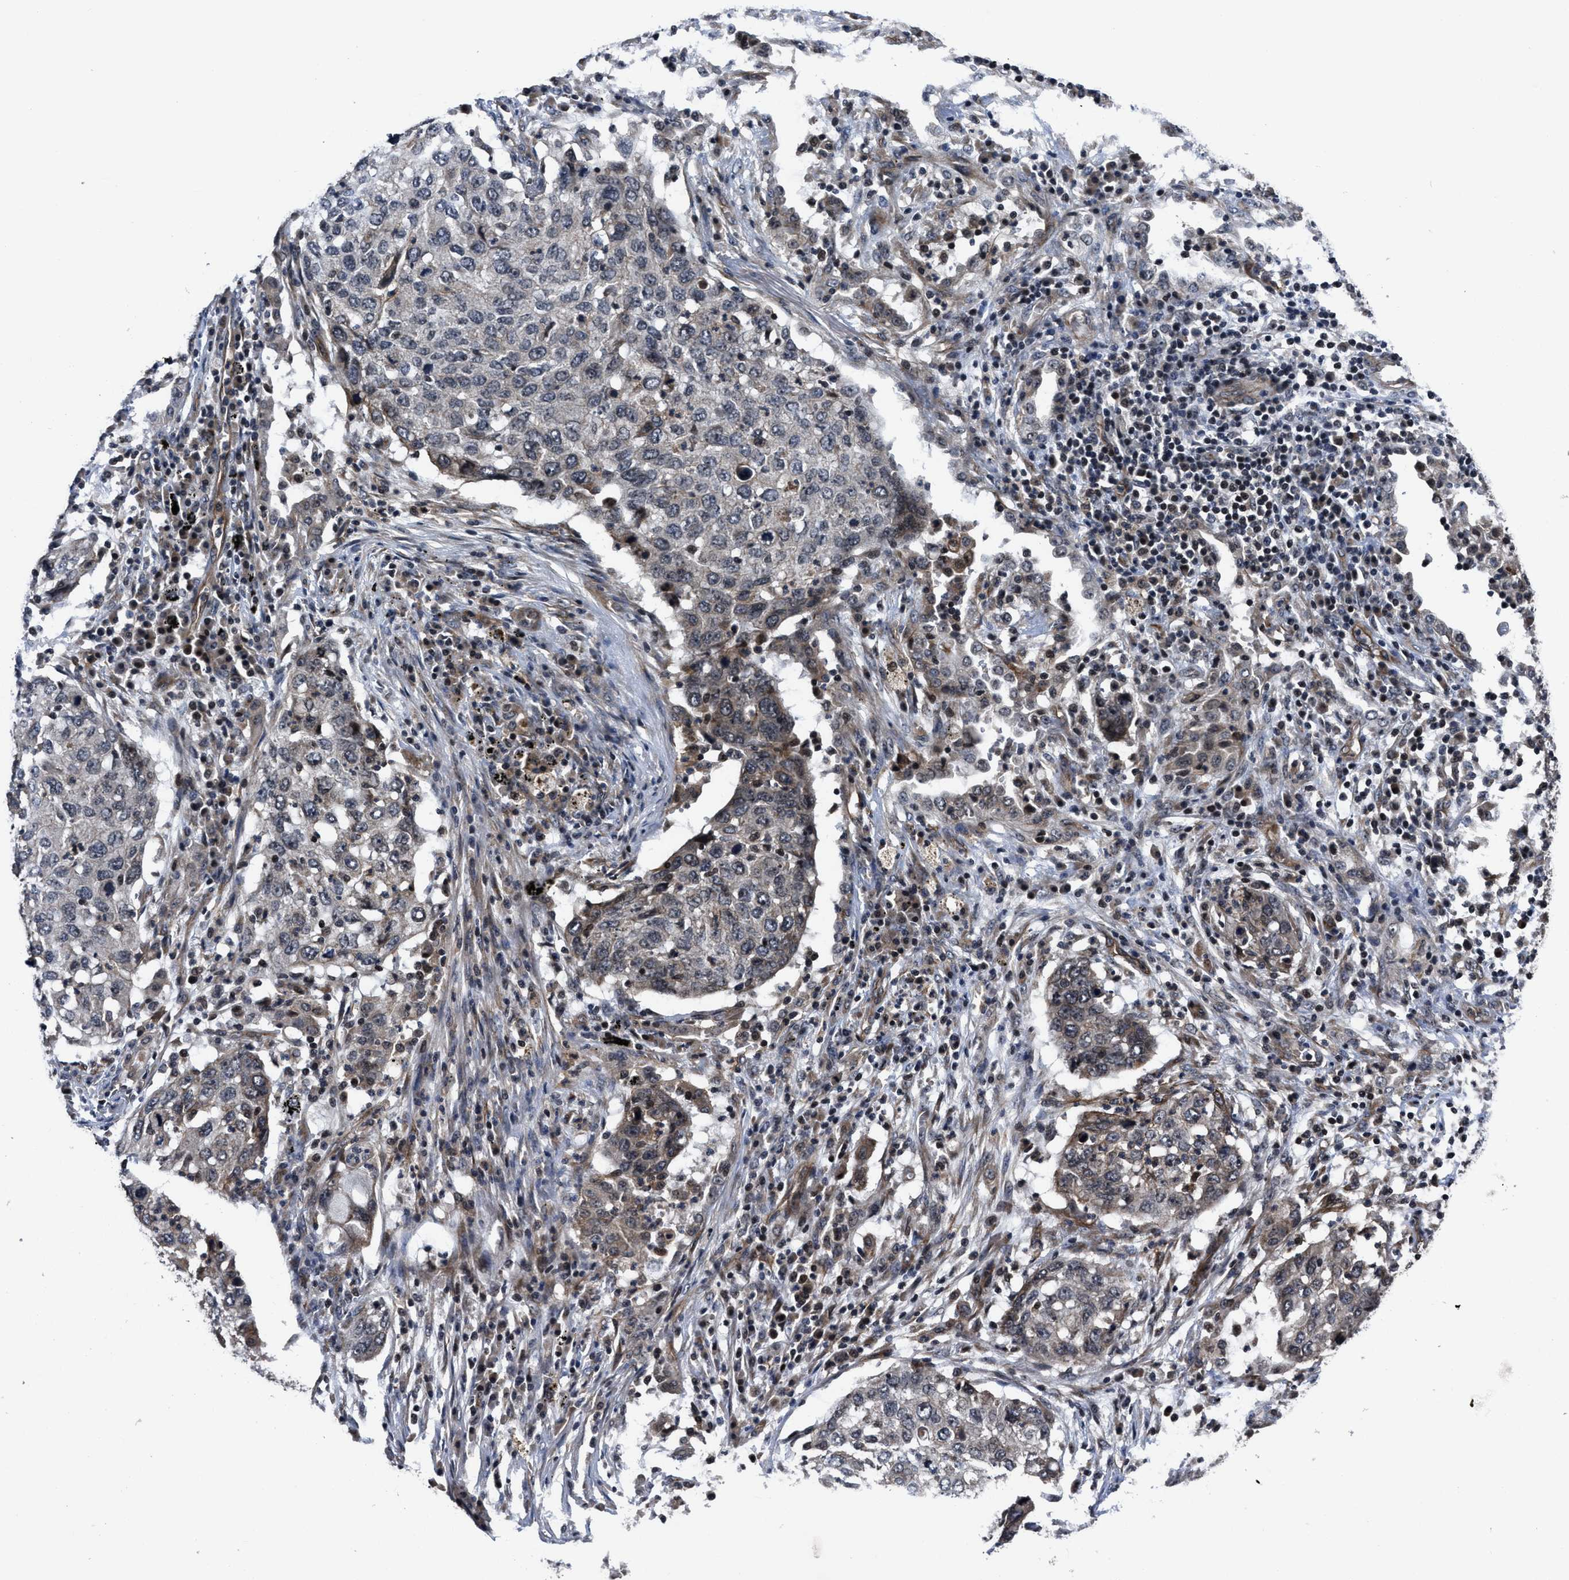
{"staining": {"intensity": "weak", "quantity": "<25%", "location": "cytoplasmic/membranous"}, "tissue": "lung cancer", "cell_type": "Tumor cells", "image_type": "cancer", "snomed": [{"axis": "morphology", "description": "Squamous cell carcinoma, NOS"}, {"axis": "topography", "description": "Lung"}], "caption": "Protein analysis of squamous cell carcinoma (lung) displays no significant staining in tumor cells.", "gene": "DNAJC14", "patient": {"sex": "female", "age": 63}}